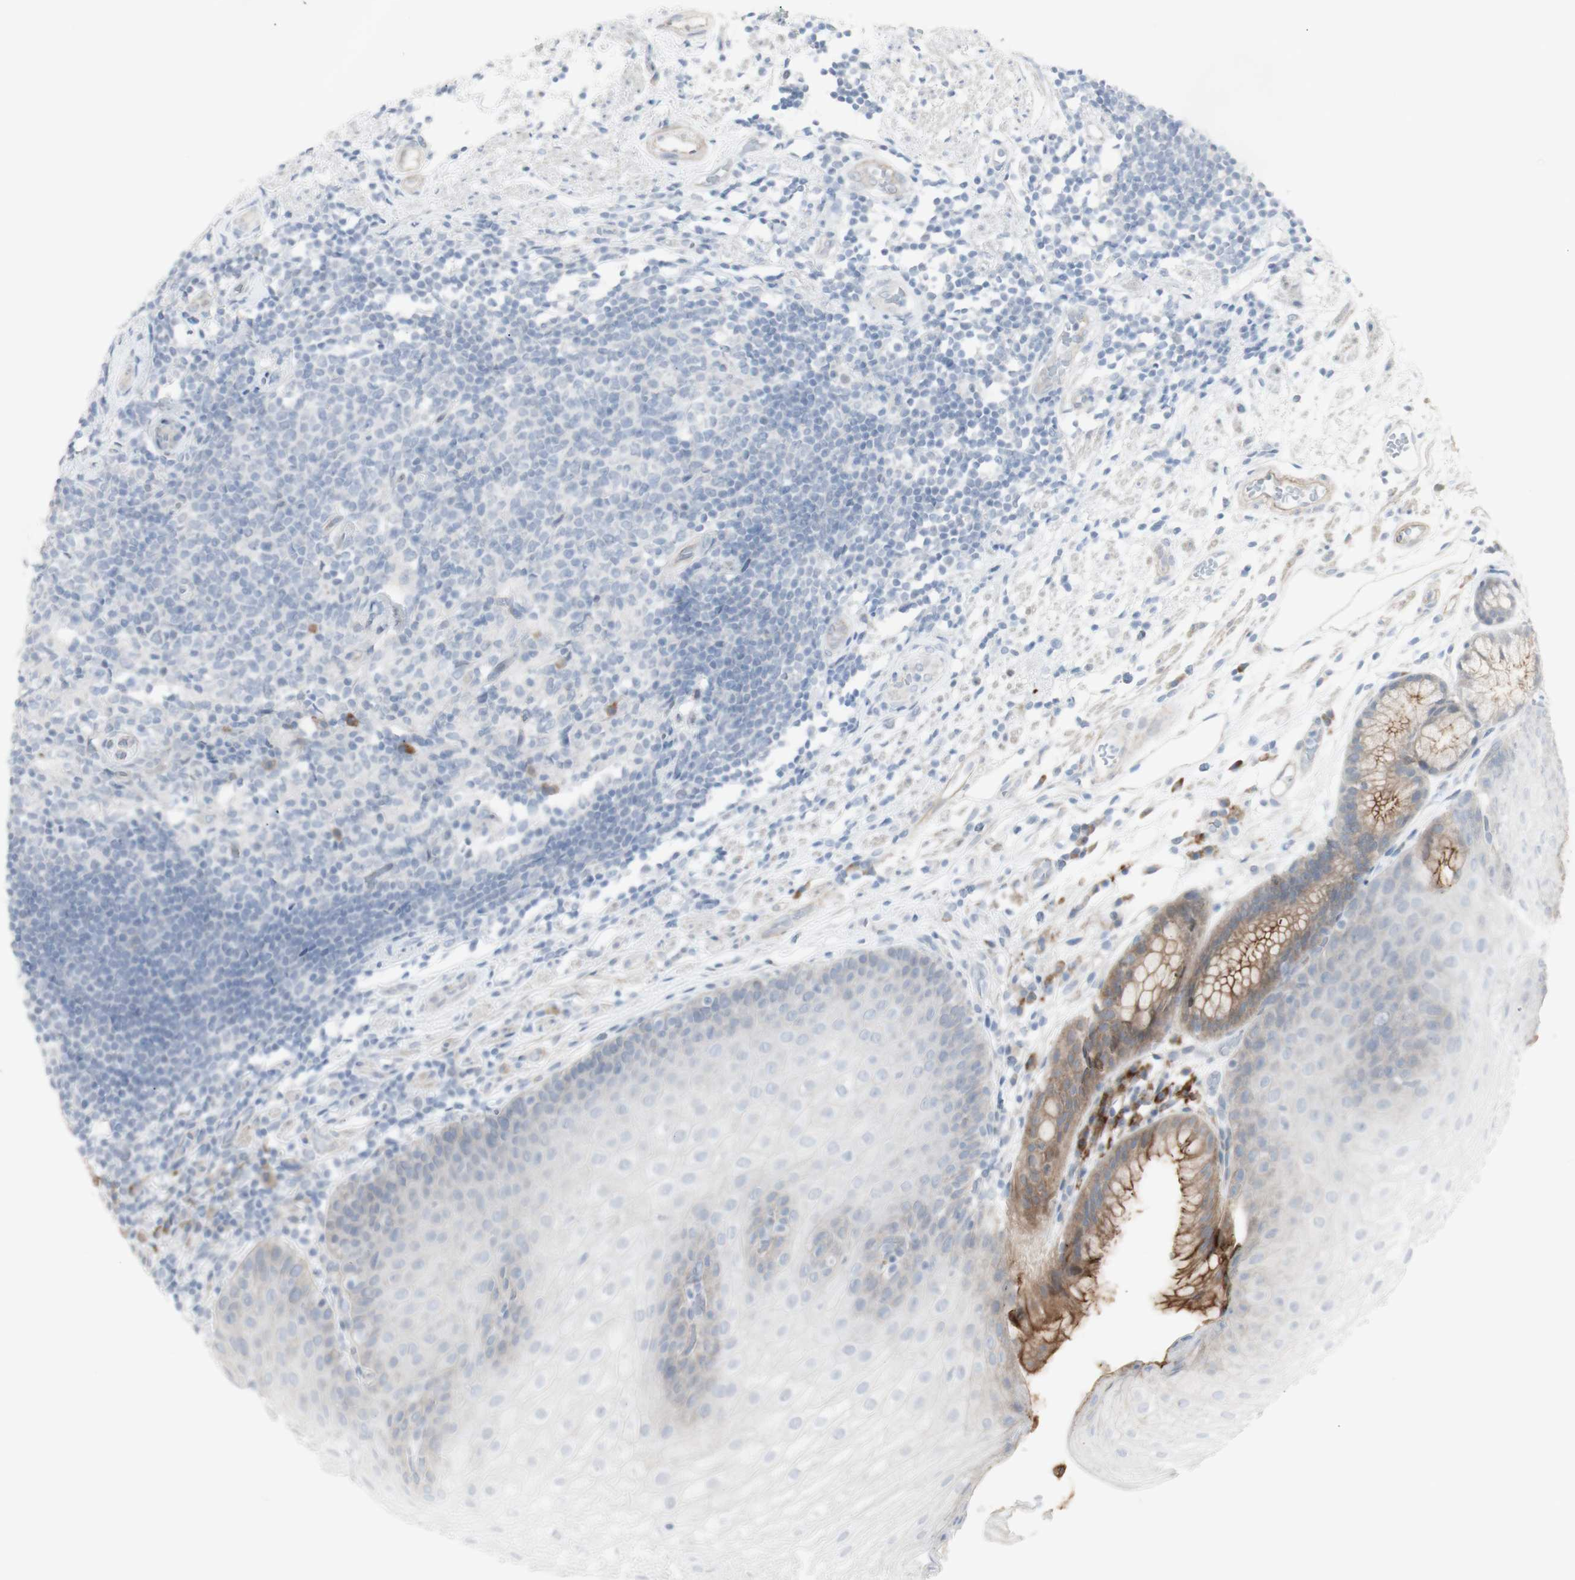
{"staining": {"intensity": "moderate", "quantity": "<25%", "location": "cytoplasmic/membranous"}, "tissue": "stomach", "cell_type": "Glandular cells", "image_type": "normal", "snomed": [{"axis": "morphology", "description": "Normal tissue, NOS"}, {"axis": "topography", "description": "Stomach, upper"}], "caption": "An image of stomach stained for a protein displays moderate cytoplasmic/membranous brown staining in glandular cells. Nuclei are stained in blue.", "gene": "NDST4", "patient": {"sex": "male", "age": 72}}